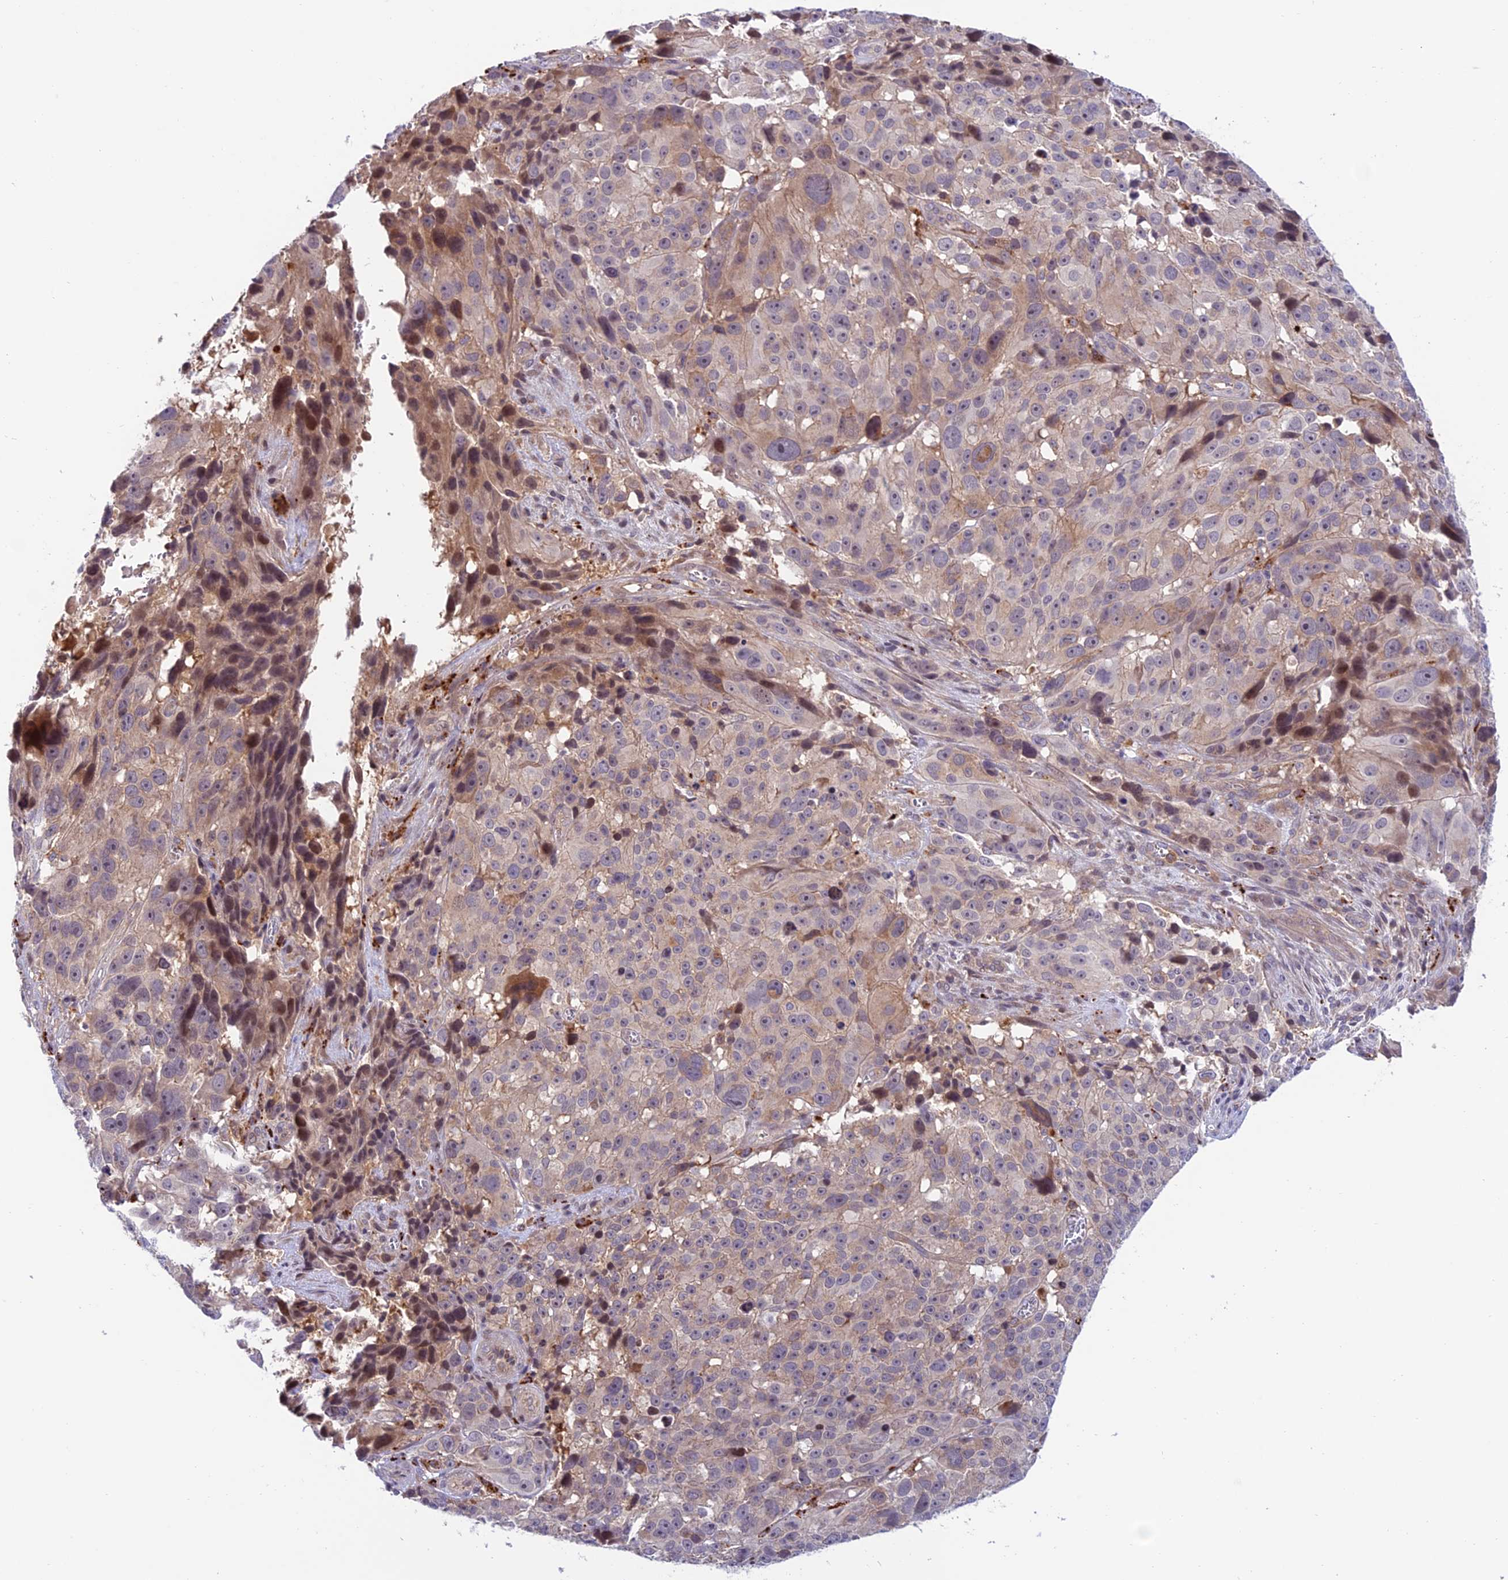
{"staining": {"intensity": "moderate", "quantity": "<25%", "location": "nuclear"}, "tissue": "melanoma", "cell_type": "Tumor cells", "image_type": "cancer", "snomed": [{"axis": "morphology", "description": "Malignant melanoma, NOS"}, {"axis": "topography", "description": "Skin"}], "caption": "Immunohistochemical staining of melanoma exhibits low levels of moderate nuclear staining in approximately <25% of tumor cells.", "gene": "ARHGEF18", "patient": {"sex": "male", "age": 84}}